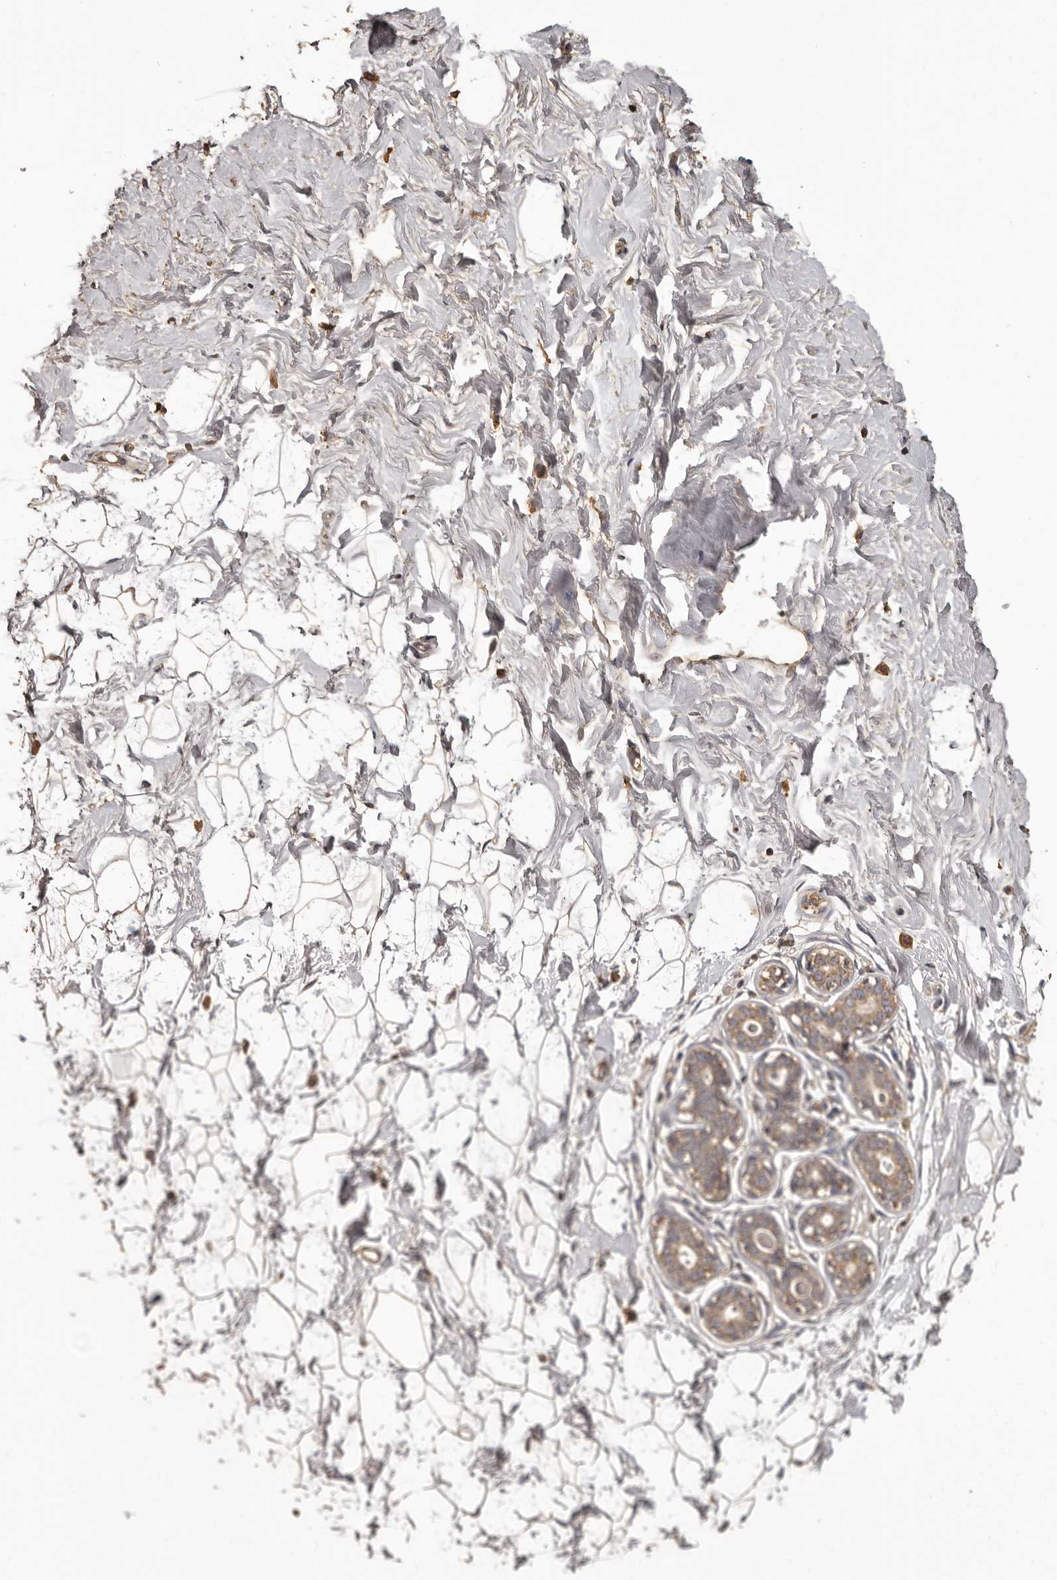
{"staining": {"intensity": "moderate", "quantity": "25%-75%", "location": "cytoplasmic/membranous"}, "tissue": "breast", "cell_type": "Adipocytes", "image_type": "normal", "snomed": [{"axis": "morphology", "description": "Normal tissue, NOS"}, {"axis": "morphology", "description": "Adenoma, NOS"}, {"axis": "topography", "description": "Breast"}], "caption": "Approximately 25%-75% of adipocytes in benign breast show moderate cytoplasmic/membranous protein positivity as visualized by brown immunohistochemical staining.", "gene": "MGAT5", "patient": {"sex": "female", "age": 23}}